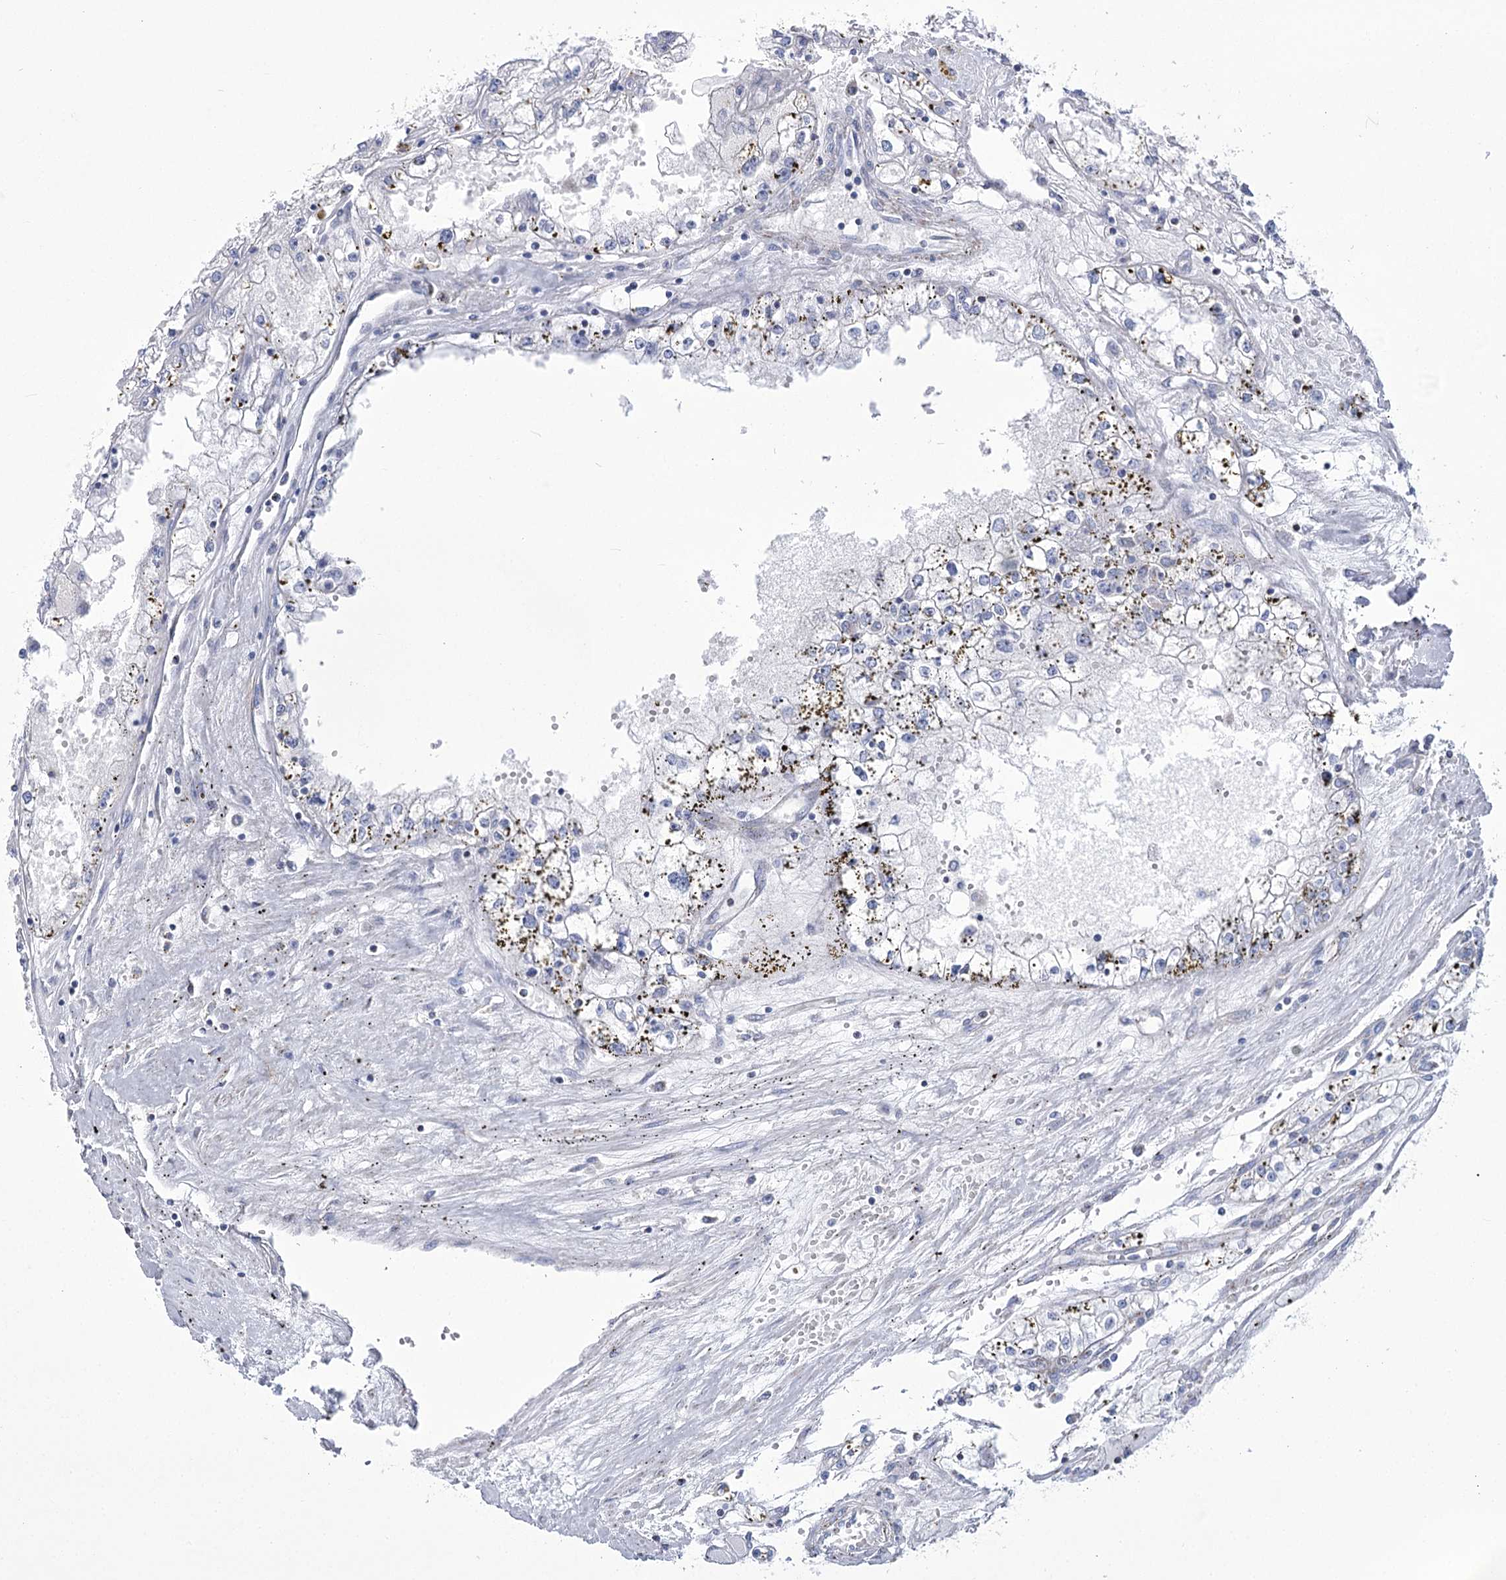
{"staining": {"intensity": "negative", "quantity": "none", "location": "none"}, "tissue": "renal cancer", "cell_type": "Tumor cells", "image_type": "cancer", "snomed": [{"axis": "morphology", "description": "Adenocarcinoma, NOS"}, {"axis": "topography", "description": "Kidney"}], "caption": "The histopathology image reveals no staining of tumor cells in renal cancer (adenocarcinoma).", "gene": "PDHB", "patient": {"sex": "male", "age": 56}}